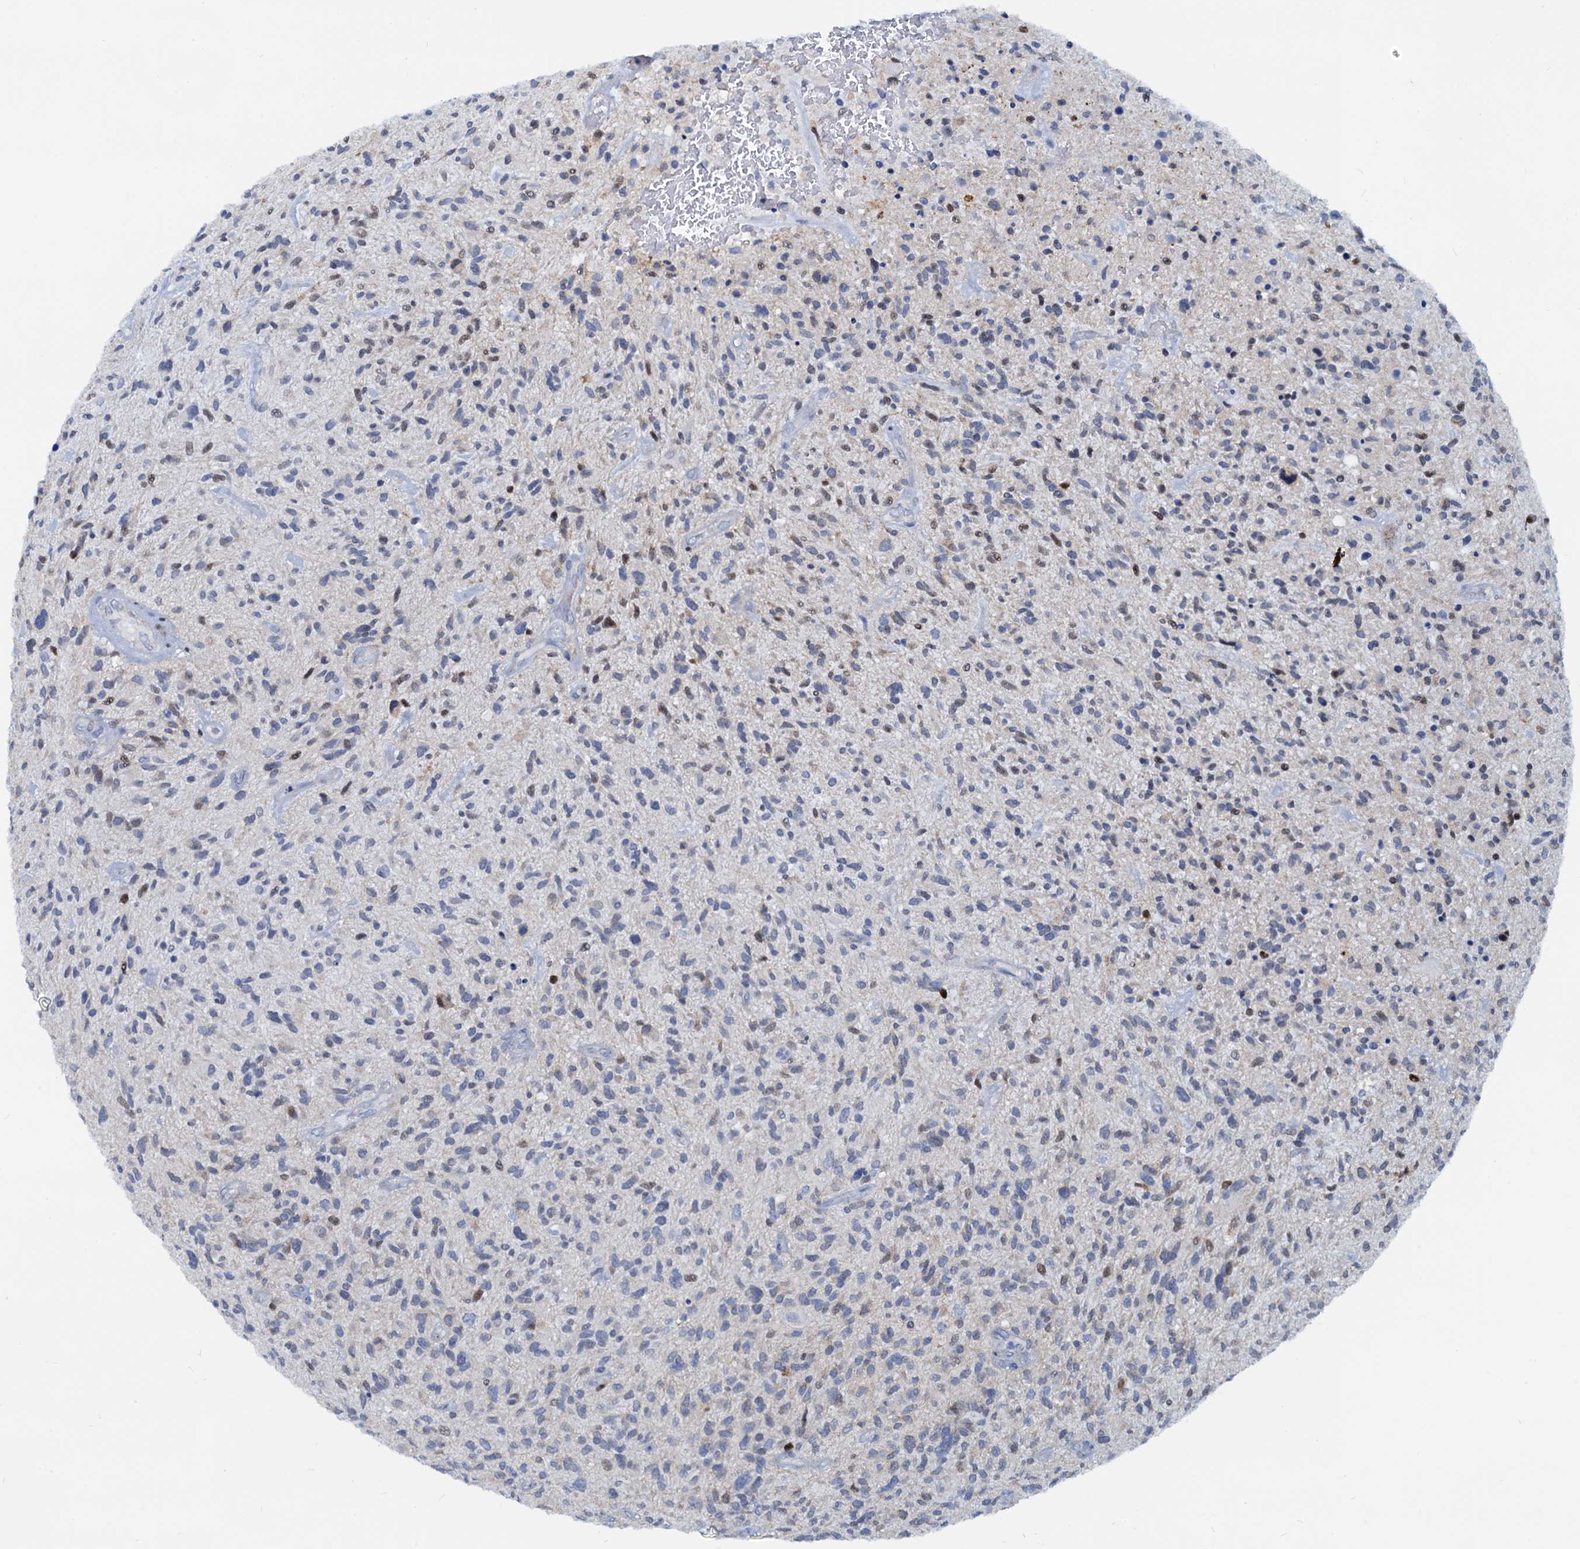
{"staining": {"intensity": "weak", "quantity": "<25%", "location": "nuclear"}, "tissue": "glioma", "cell_type": "Tumor cells", "image_type": "cancer", "snomed": [{"axis": "morphology", "description": "Glioma, malignant, High grade"}, {"axis": "topography", "description": "Brain"}], "caption": "Glioma was stained to show a protein in brown. There is no significant staining in tumor cells.", "gene": "PTGES3", "patient": {"sex": "male", "age": 47}}